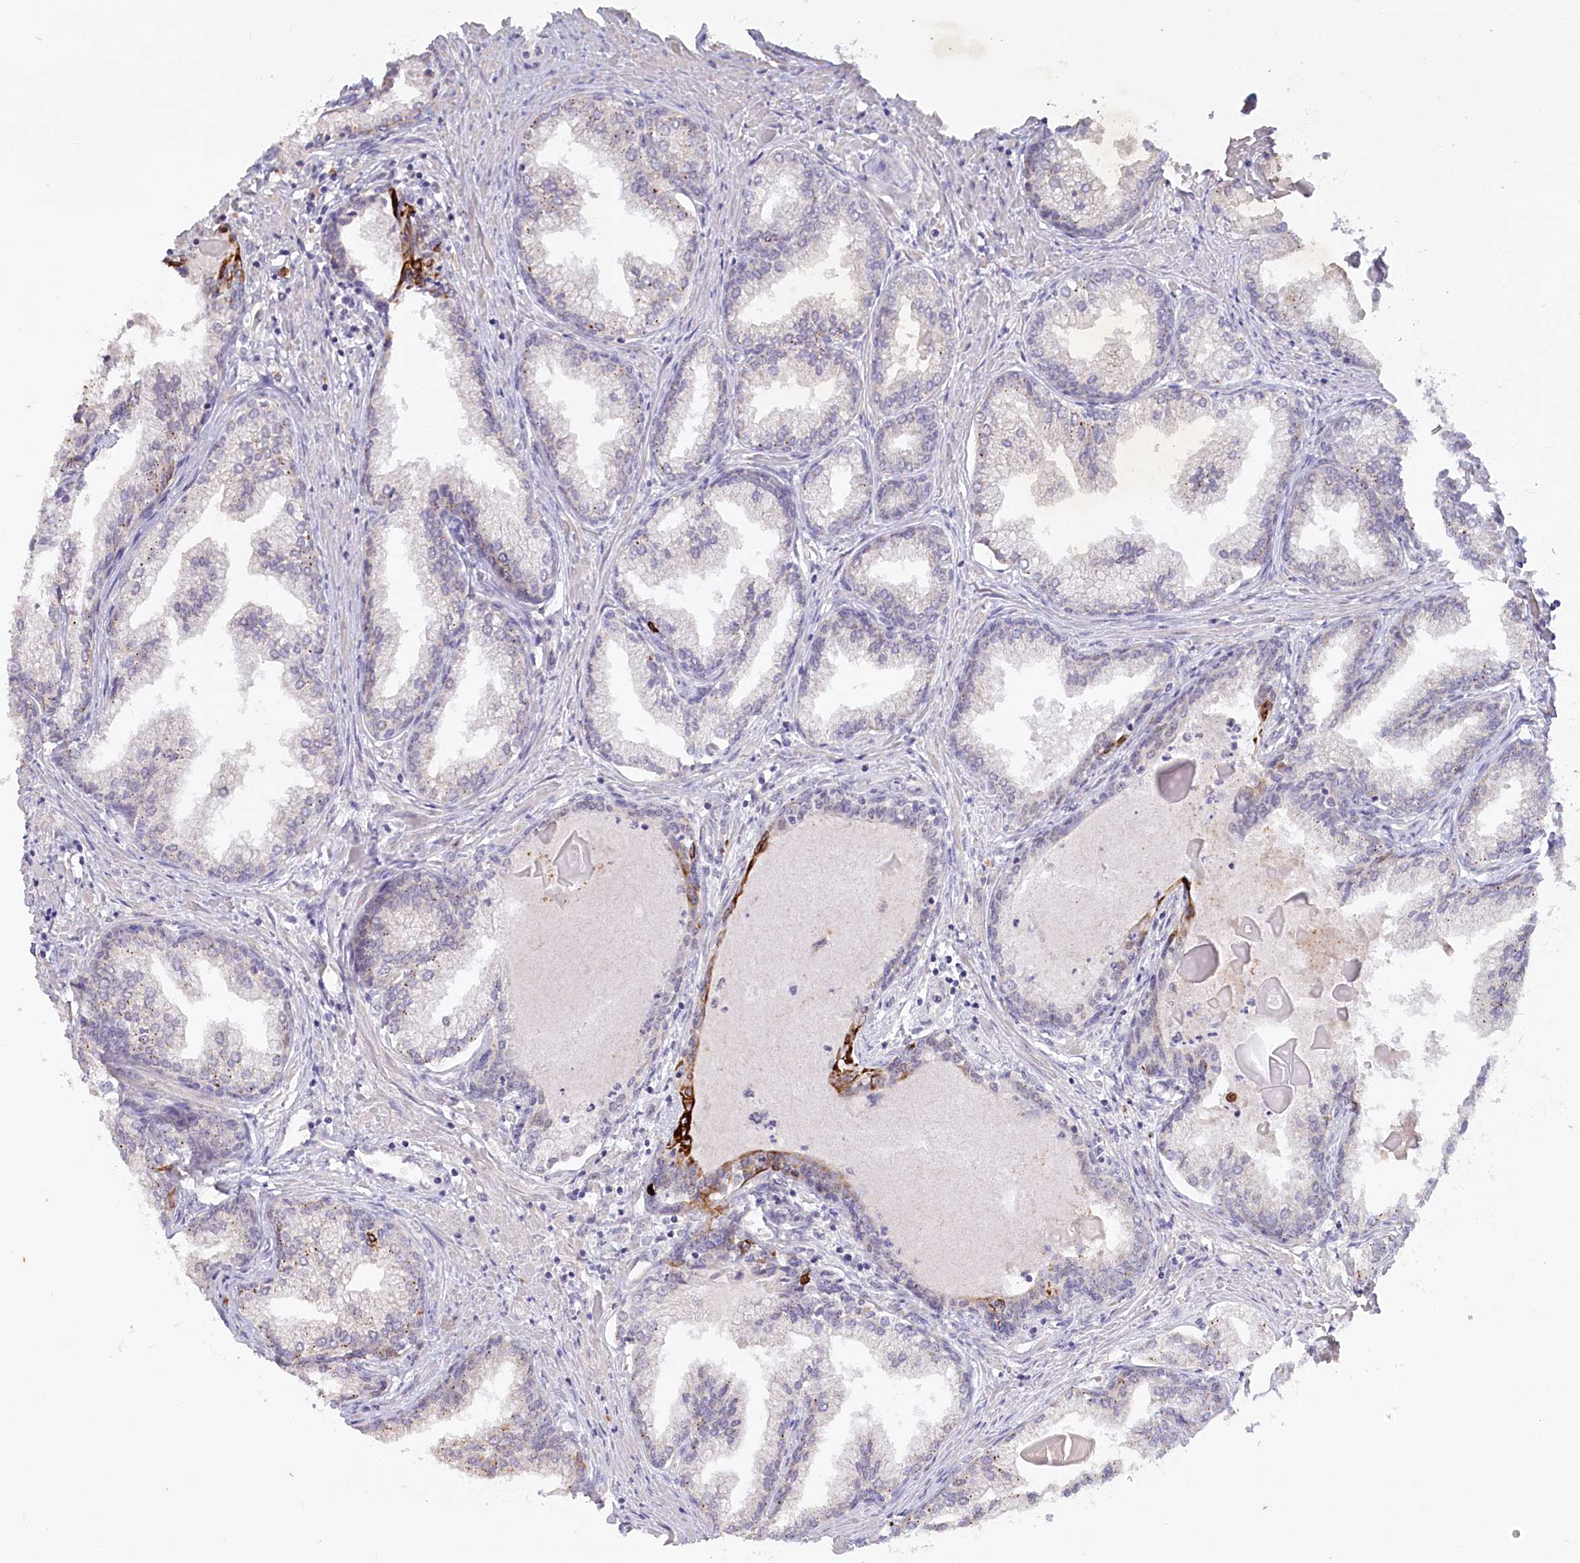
{"staining": {"intensity": "weak", "quantity": "25%-75%", "location": "cytoplasmic/membranous"}, "tissue": "prostate cancer", "cell_type": "Tumor cells", "image_type": "cancer", "snomed": [{"axis": "morphology", "description": "Adenocarcinoma, High grade"}, {"axis": "topography", "description": "Prostate"}], "caption": "Immunohistochemical staining of human prostate cancer (adenocarcinoma (high-grade)) demonstrates weak cytoplasmic/membranous protein positivity in about 25%-75% of tumor cells. (DAB (3,3'-diaminobenzidine) IHC with brightfield microscopy, high magnification).", "gene": "ABITRAM", "patient": {"sex": "male", "age": 68}}